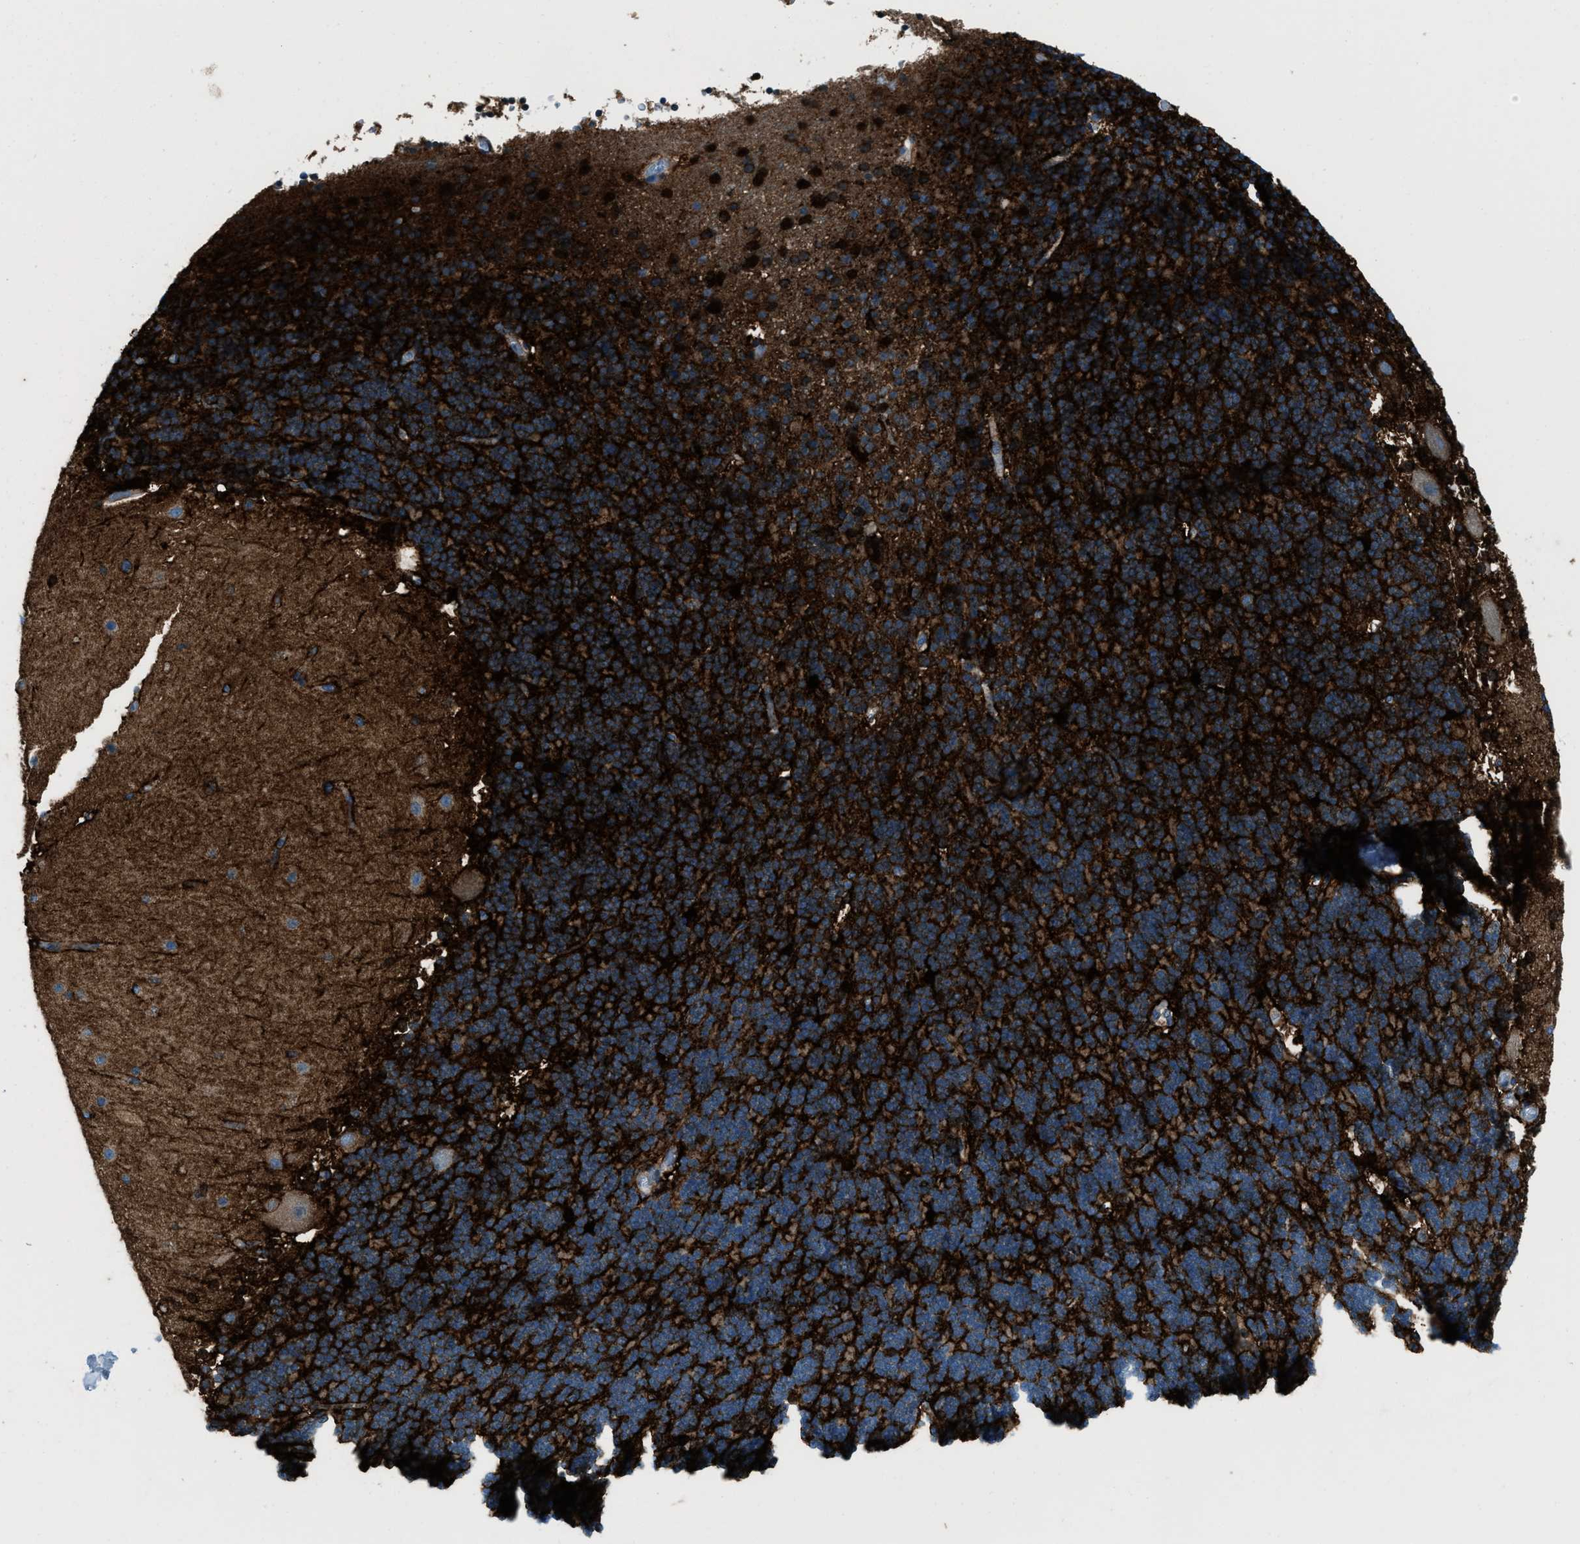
{"staining": {"intensity": "strong", "quantity": "25%-75%", "location": "cytoplasmic/membranous"}, "tissue": "cerebellum", "cell_type": "Cells in granular layer", "image_type": "normal", "snomed": [{"axis": "morphology", "description": "Normal tissue, NOS"}, {"axis": "topography", "description": "Cerebellum"}], "caption": "Protein positivity by IHC reveals strong cytoplasmic/membranous expression in about 25%-75% of cells in granular layer in unremarkable cerebellum.", "gene": "SVIL", "patient": {"sex": "female", "age": 19}}